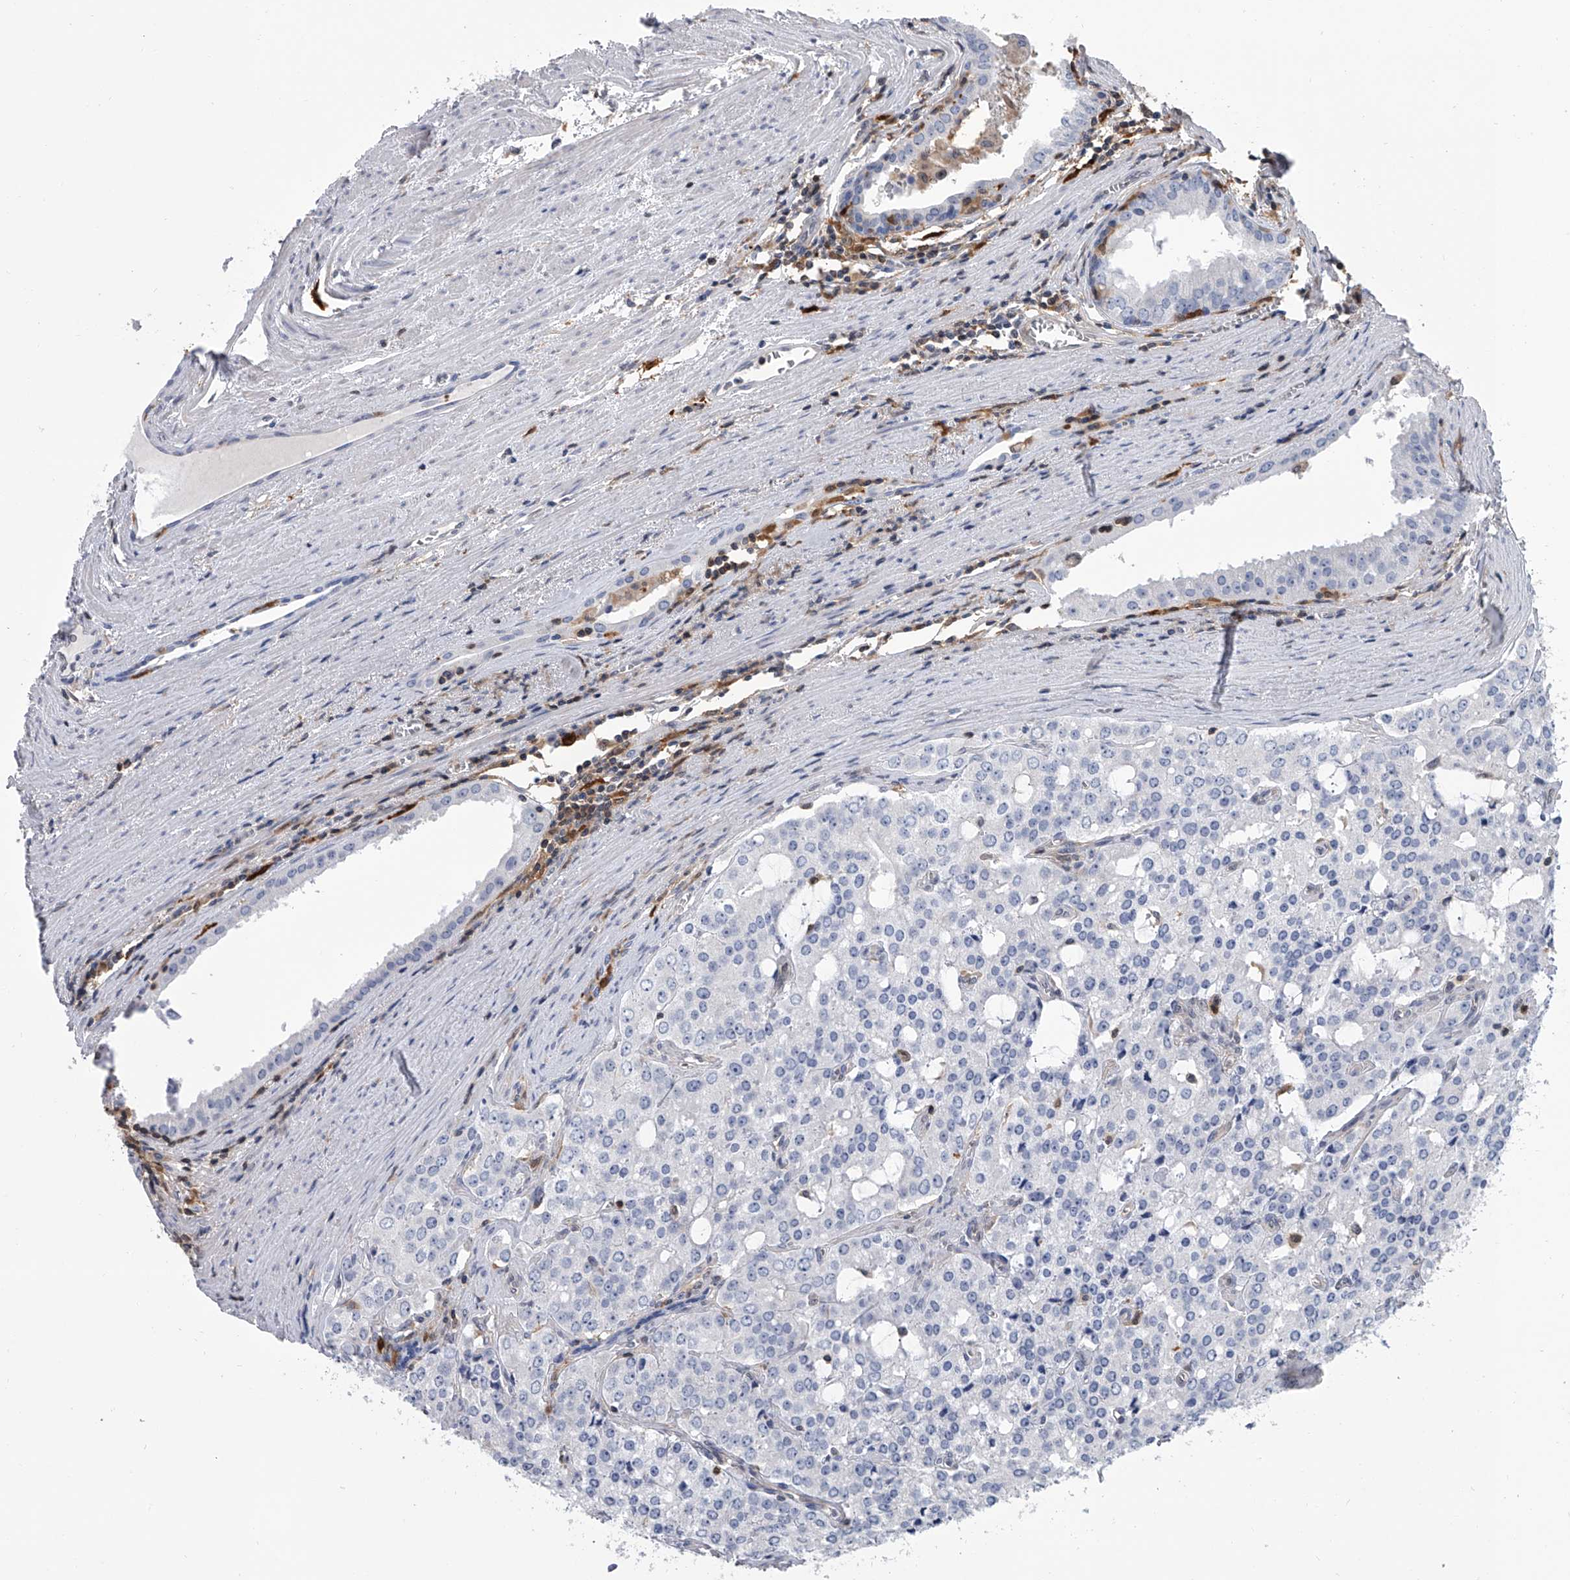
{"staining": {"intensity": "negative", "quantity": "none", "location": "none"}, "tissue": "prostate cancer", "cell_type": "Tumor cells", "image_type": "cancer", "snomed": [{"axis": "morphology", "description": "Adenocarcinoma, High grade"}, {"axis": "topography", "description": "Prostate"}], "caption": "Image shows no significant protein positivity in tumor cells of prostate cancer.", "gene": "SERPINB9", "patient": {"sex": "male", "age": 68}}